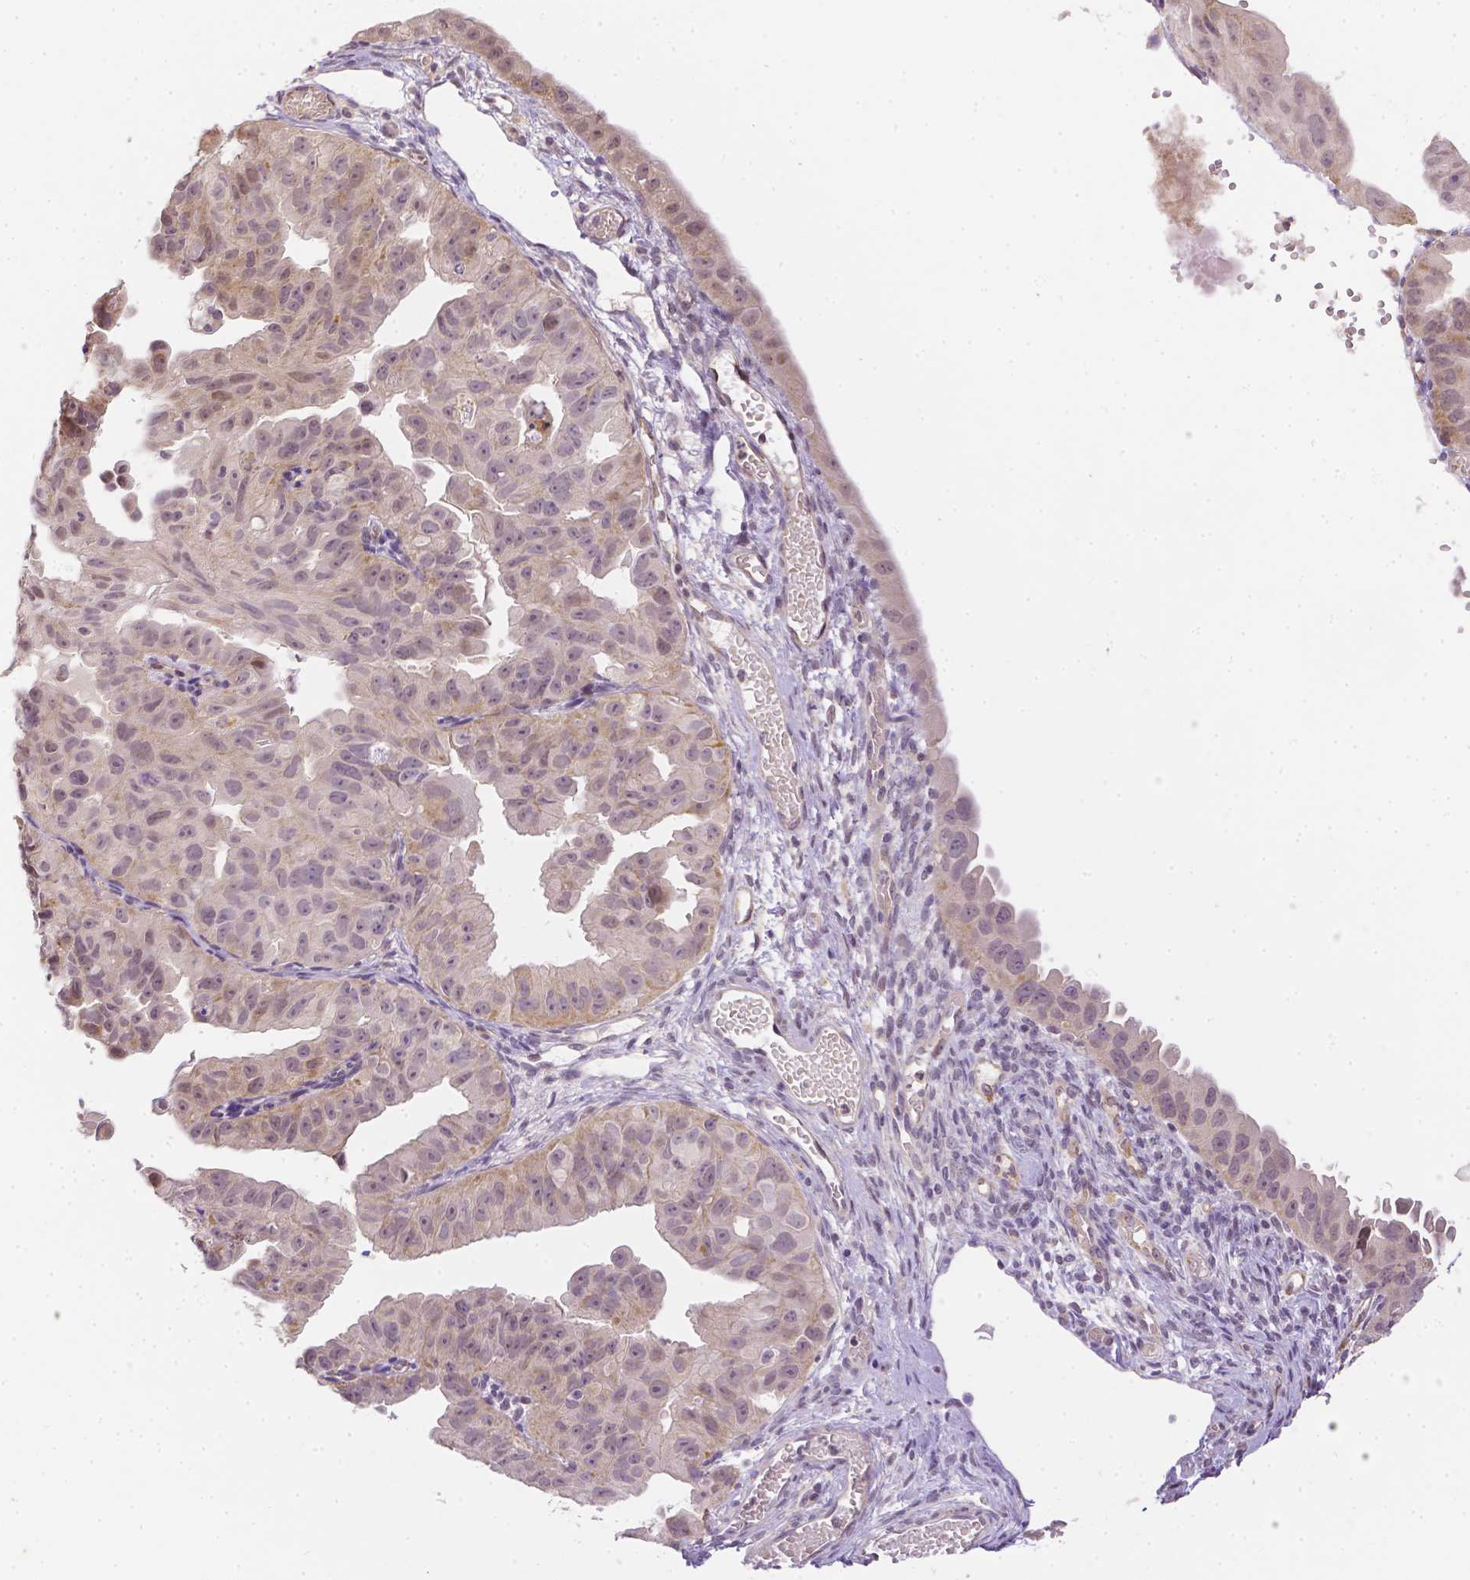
{"staining": {"intensity": "weak", "quantity": "<25%", "location": "cytoplasmic/membranous"}, "tissue": "ovarian cancer", "cell_type": "Tumor cells", "image_type": "cancer", "snomed": [{"axis": "morphology", "description": "Carcinoma, endometroid"}, {"axis": "topography", "description": "Ovary"}], "caption": "DAB immunohistochemical staining of human ovarian cancer displays no significant expression in tumor cells.", "gene": "ZNF280B", "patient": {"sex": "female", "age": 85}}